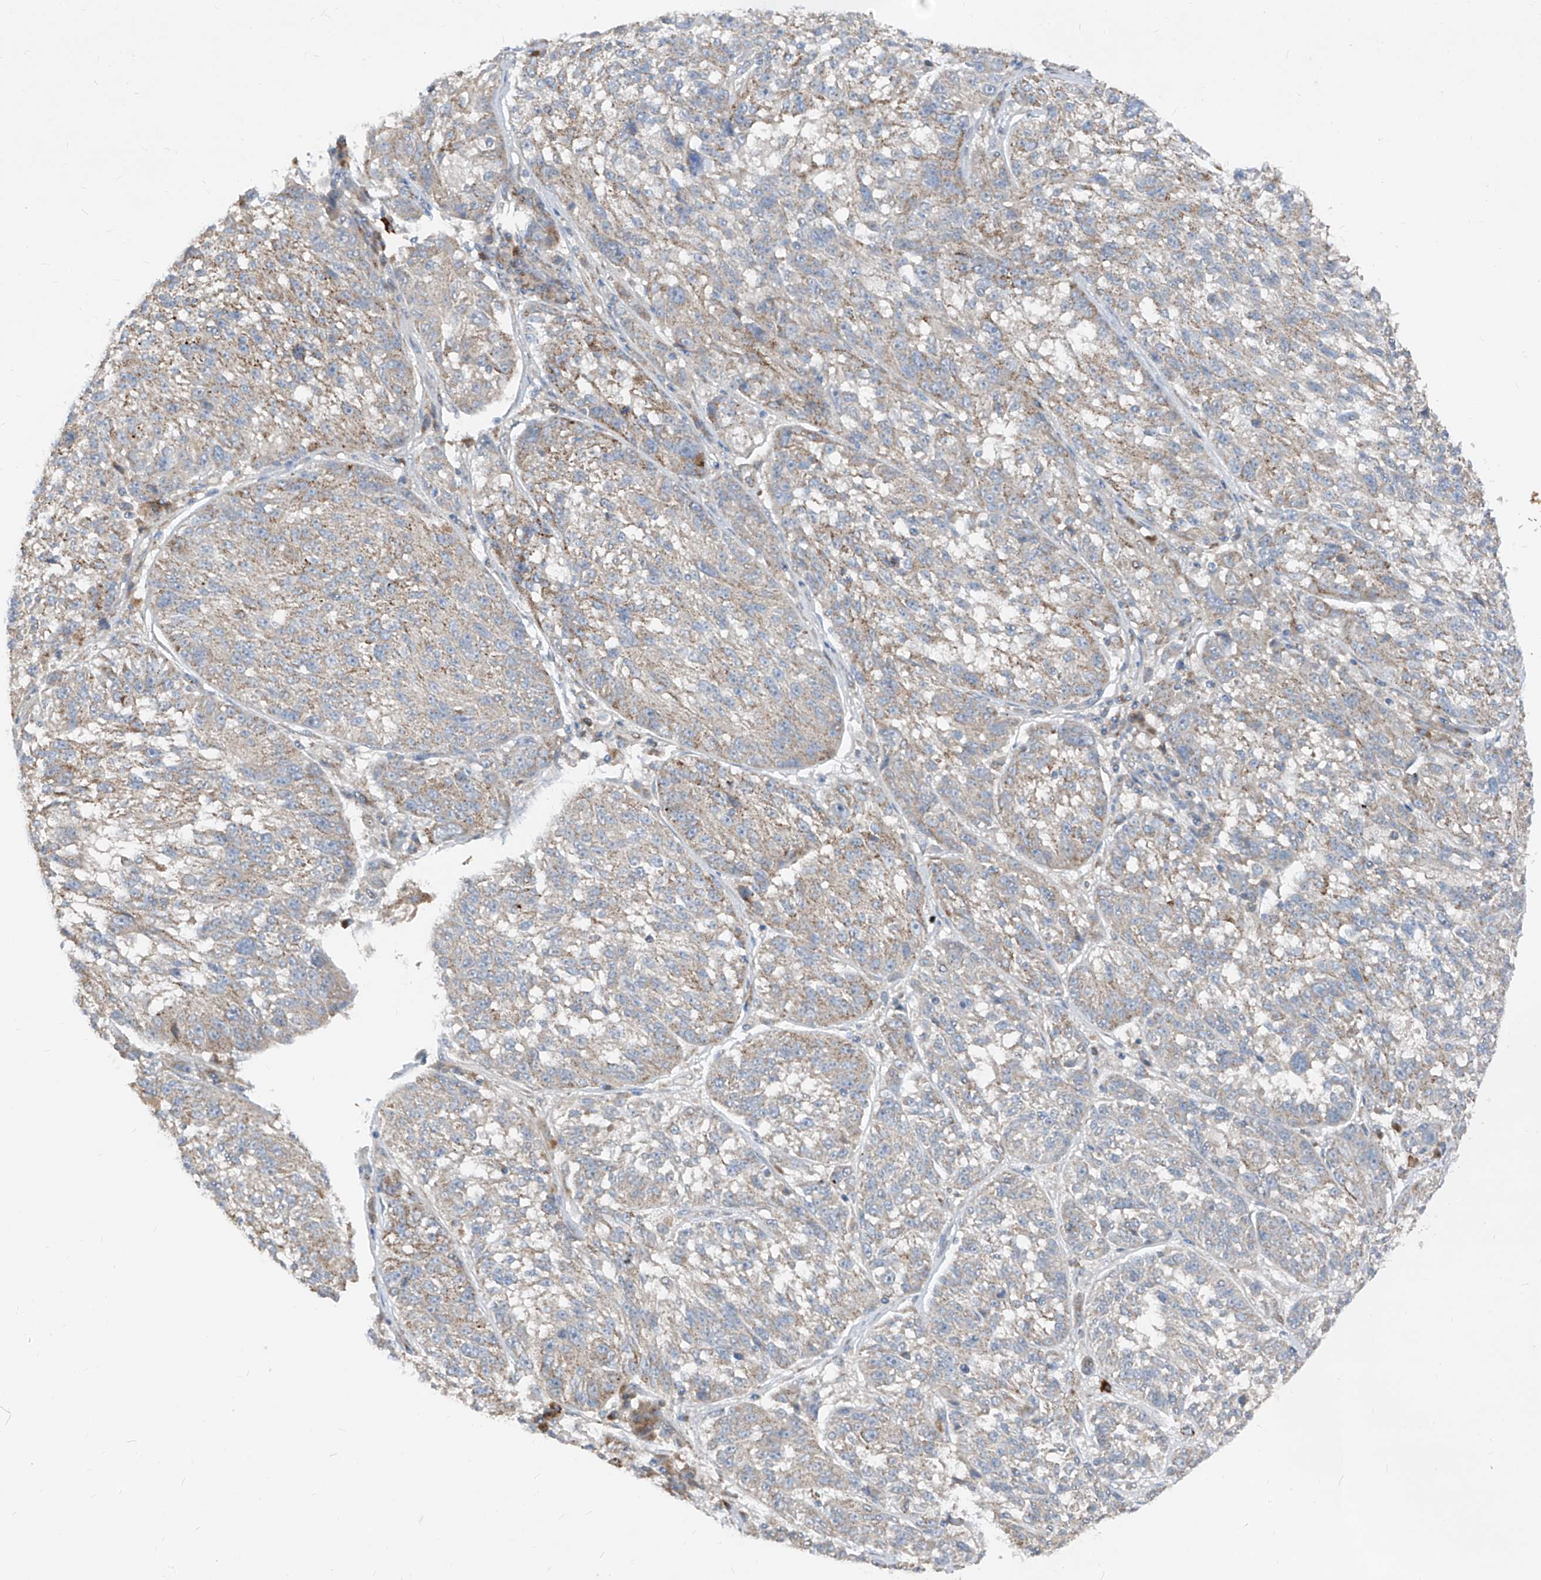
{"staining": {"intensity": "weak", "quantity": "25%-75%", "location": "cytoplasmic/membranous"}, "tissue": "melanoma", "cell_type": "Tumor cells", "image_type": "cancer", "snomed": [{"axis": "morphology", "description": "Malignant melanoma, NOS"}, {"axis": "topography", "description": "Skin"}], "caption": "Immunohistochemistry (IHC) photomicrograph of melanoma stained for a protein (brown), which exhibits low levels of weak cytoplasmic/membranous expression in approximately 25%-75% of tumor cells.", "gene": "ABCD3", "patient": {"sex": "male", "age": 53}}